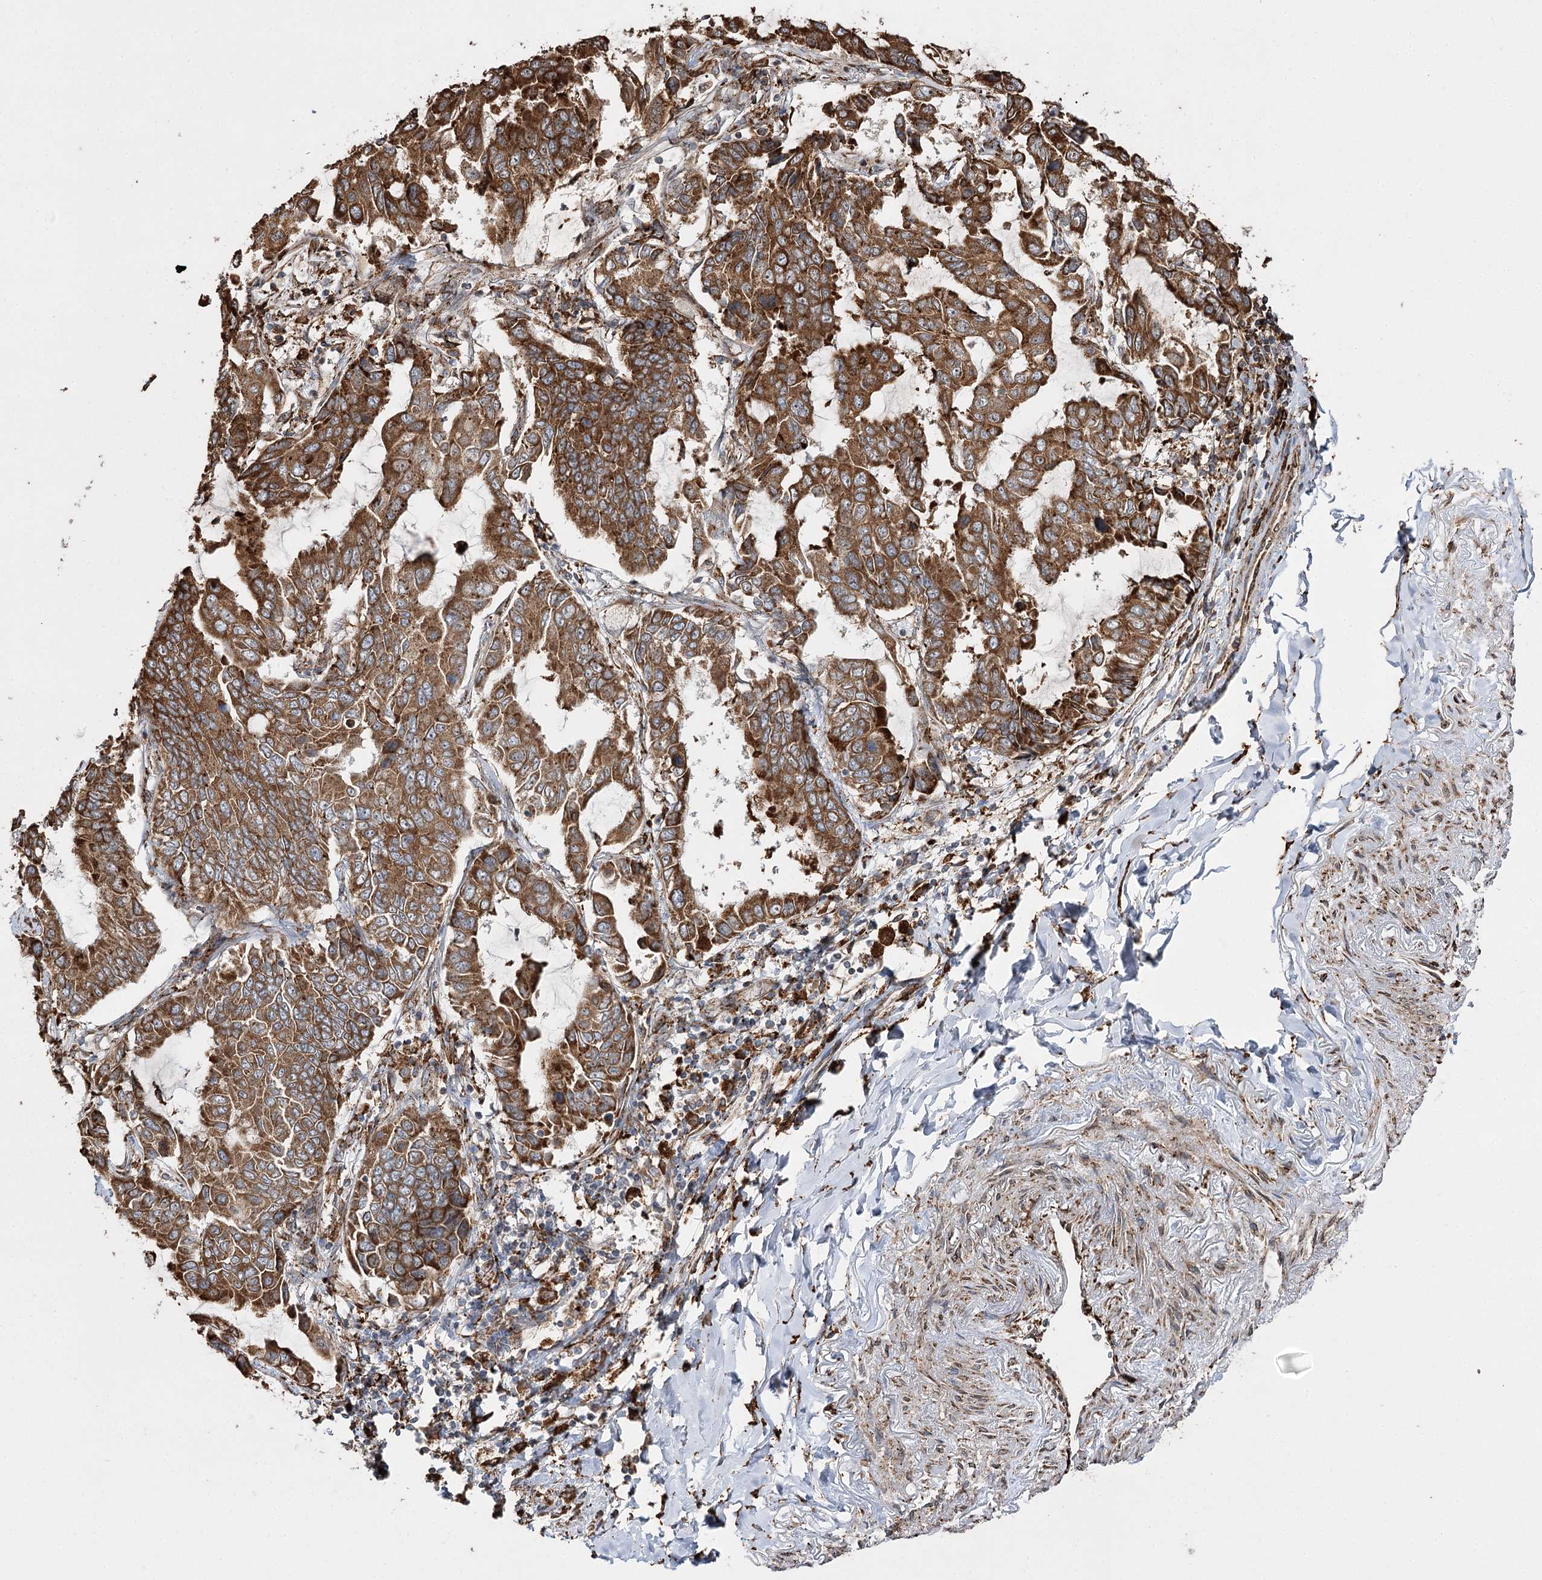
{"staining": {"intensity": "strong", "quantity": ">75%", "location": "cytoplasmic/membranous"}, "tissue": "lung cancer", "cell_type": "Tumor cells", "image_type": "cancer", "snomed": [{"axis": "morphology", "description": "Adenocarcinoma, NOS"}, {"axis": "topography", "description": "Lung"}], "caption": "Protein expression analysis of human adenocarcinoma (lung) reveals strong cytoplasmic/membranous staining in about >75% of tumor cells.", "gene": "FANCL", "patient": {"sex": "male", "age": 64}}